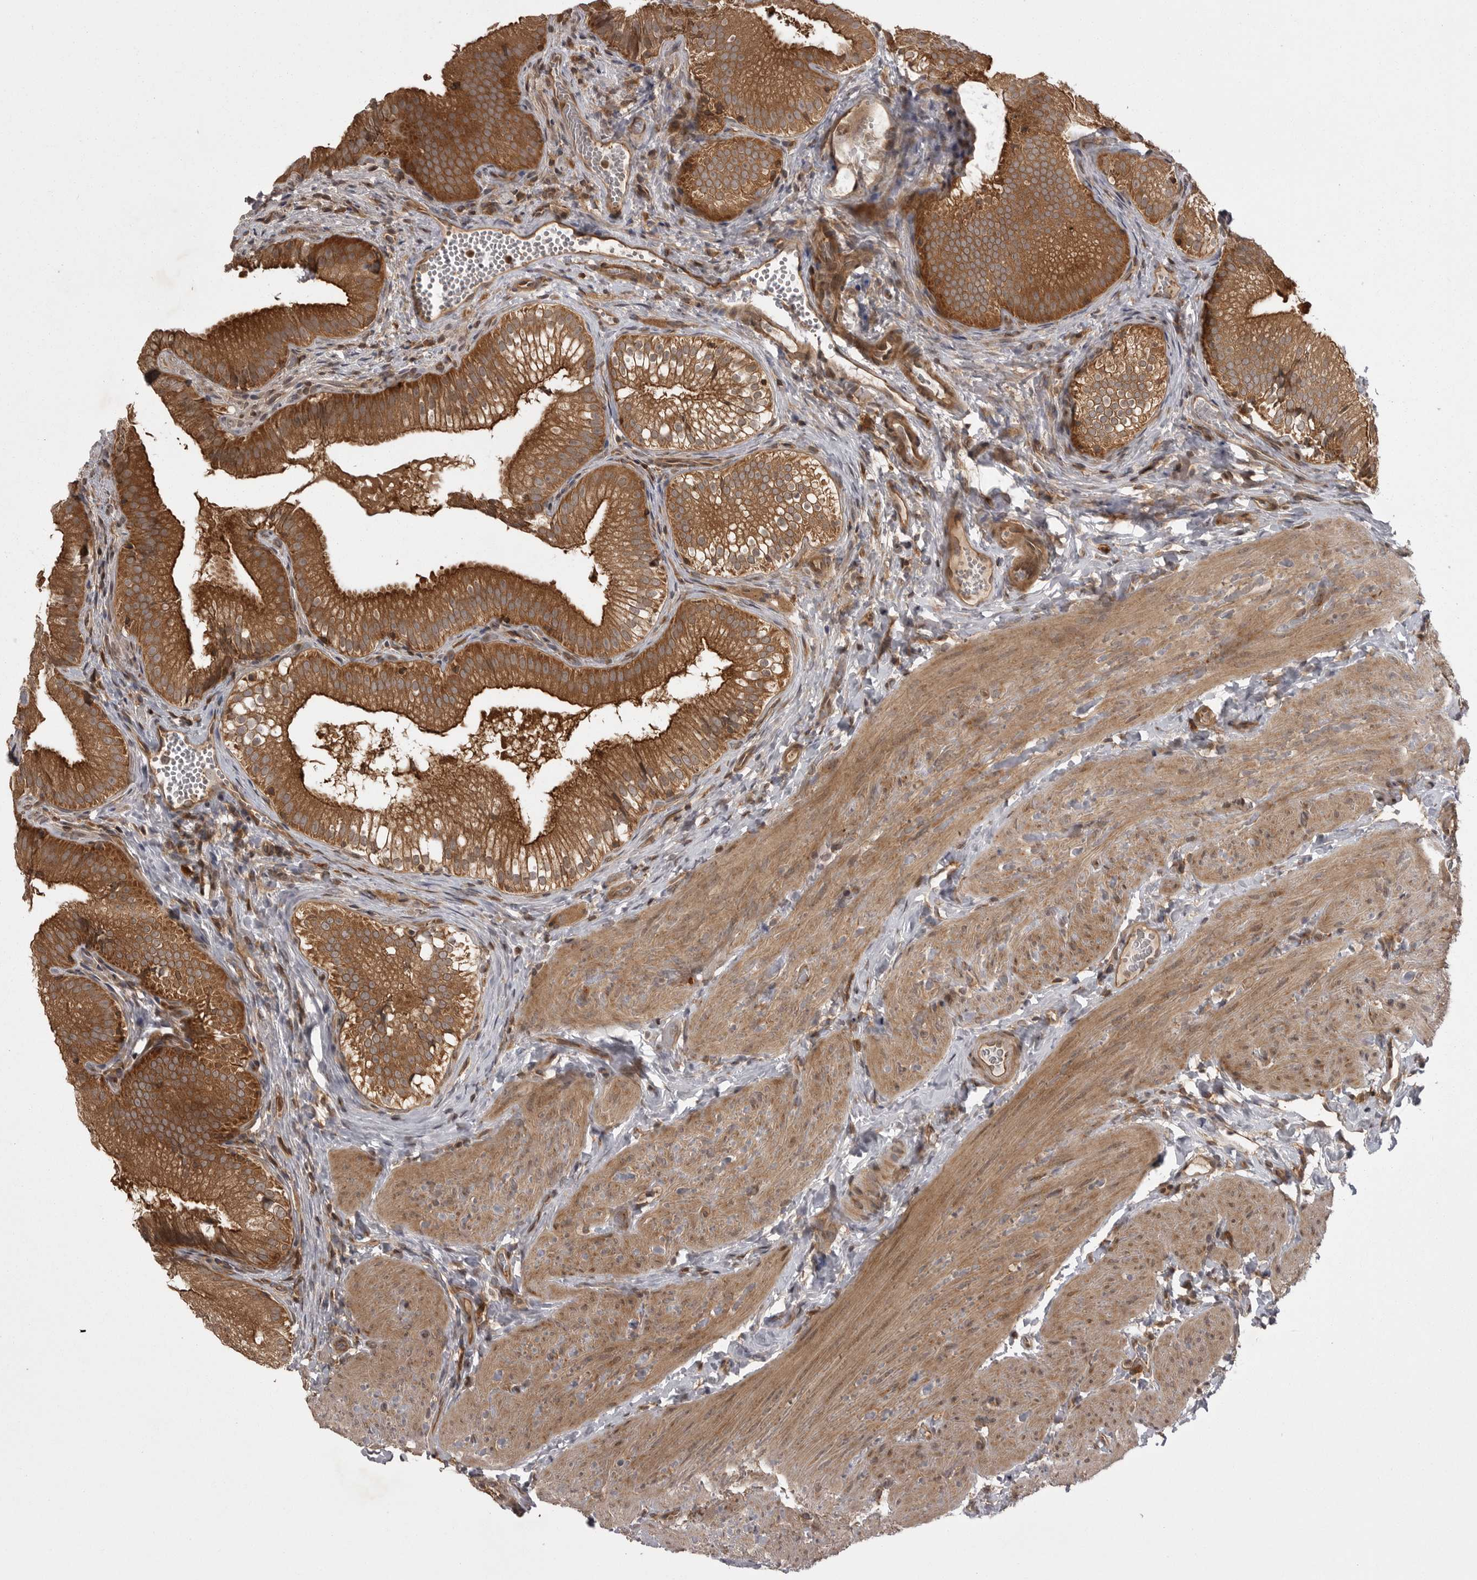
{"staining": {"intensity": "strong", "quantity": ">75%", "location": "cytoplasmic/membranous"}, "tissue": "gallbladder", "cell_type": "Glandular cells", "image_type": "normal", "snomed": [{"axis": "morphology", "description": "Normal tissue, NOS"}, {"axis": "topography", "description": "Gallbladder"}], "caption": "Immunohistochemical staining of normal gallbladder displays strong cytoplasmic/membranous protein expression in approximately >75% of glandular cells.", "gene": "STK24", "patient": {"sex": "female", "age": 30}}